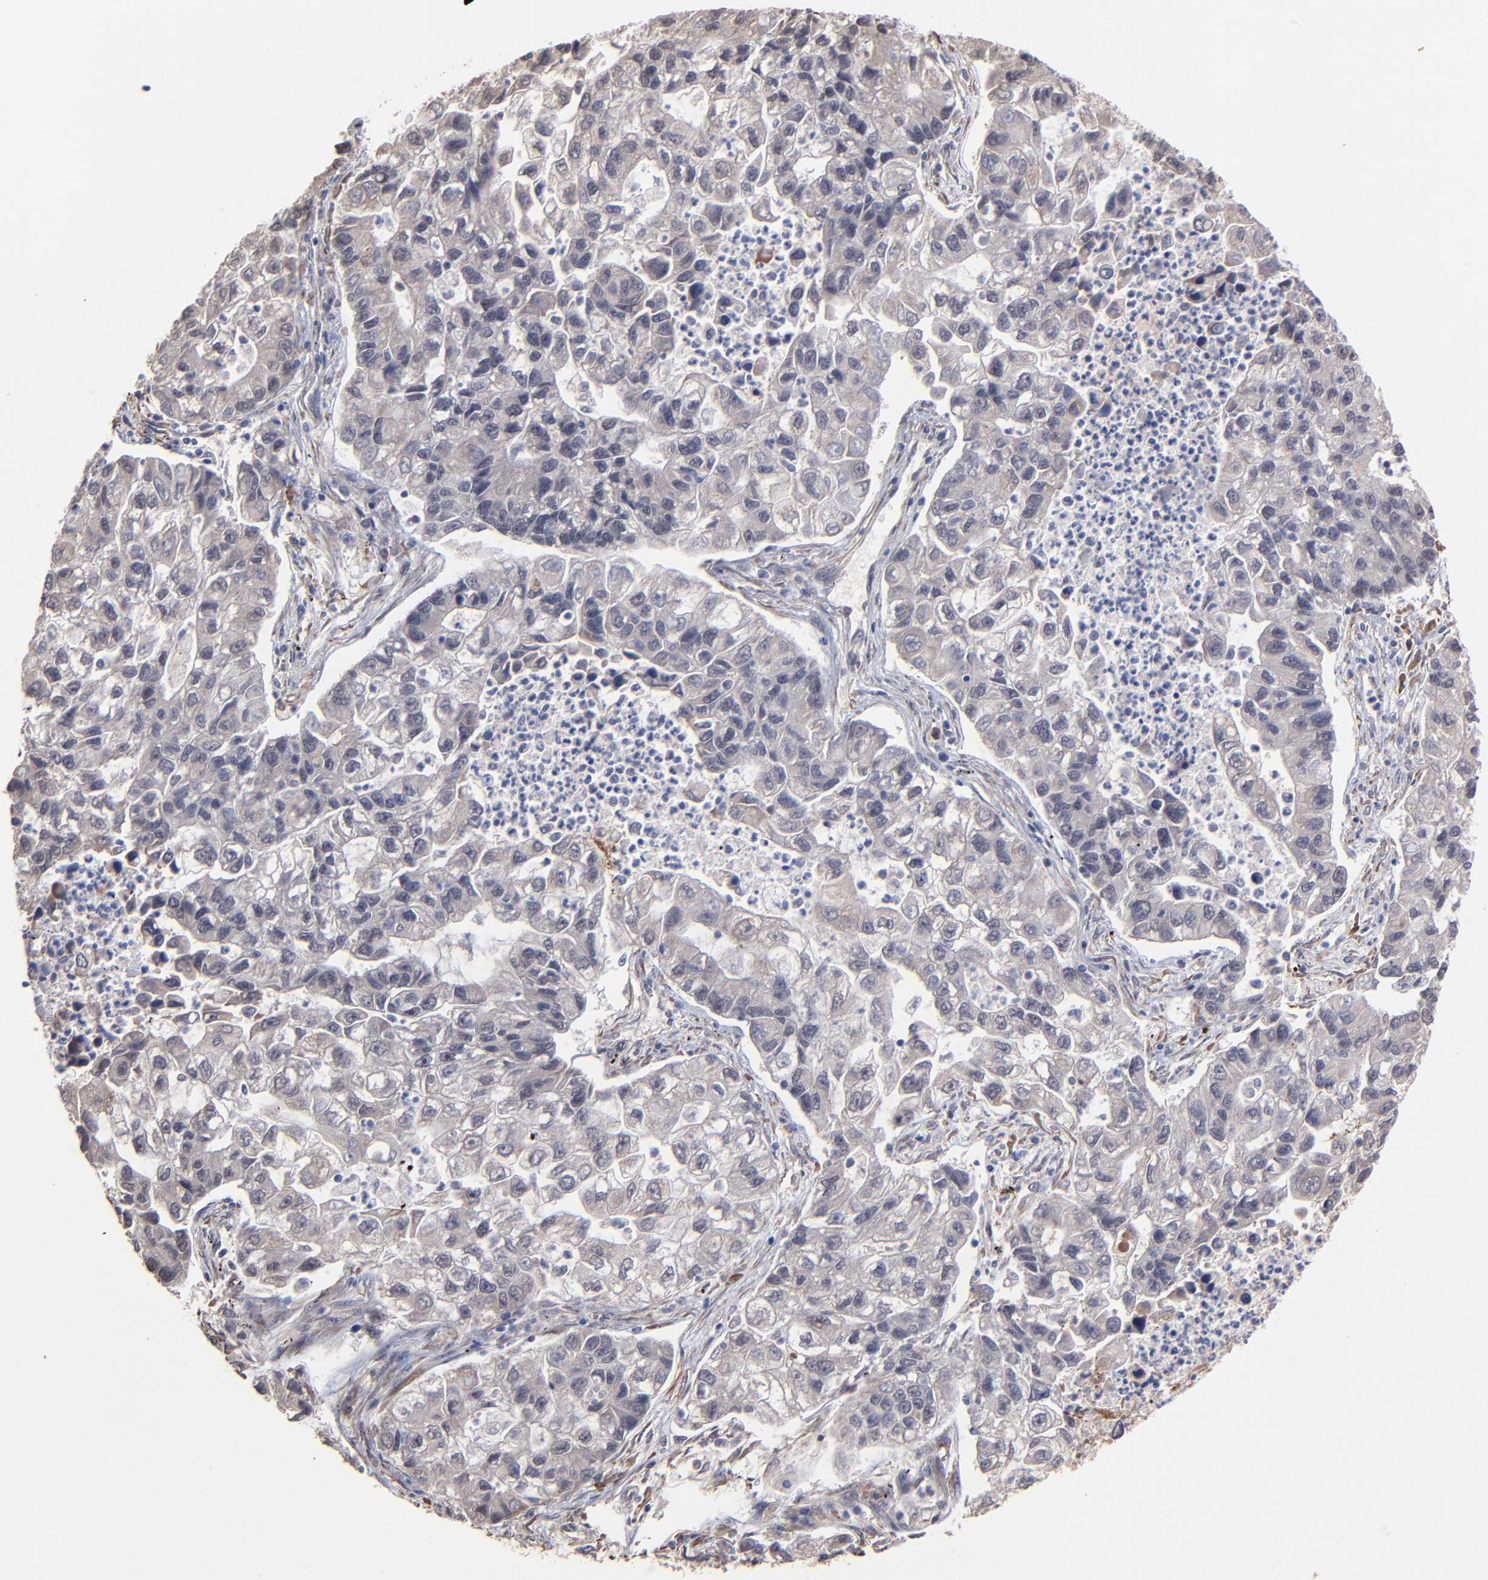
{"staining": {"intensity": "negative", "quantity": "none", "location": "none"}, "tissue": "lung cancer", "cell_type": "Tumor cells", "image_type": "cancer", "snomed": [{"axis": "morphology", "description": "Adenocarcinoma, NOS"}, {"axis": "topography", "description": "Lung"}], "caption": "Adenocarcinoma (lung) stained for a protein using IHC exhibits no positivity tumor cells.", "gene": "CHL1", "patient": {"sex": "female", "age": 51}}